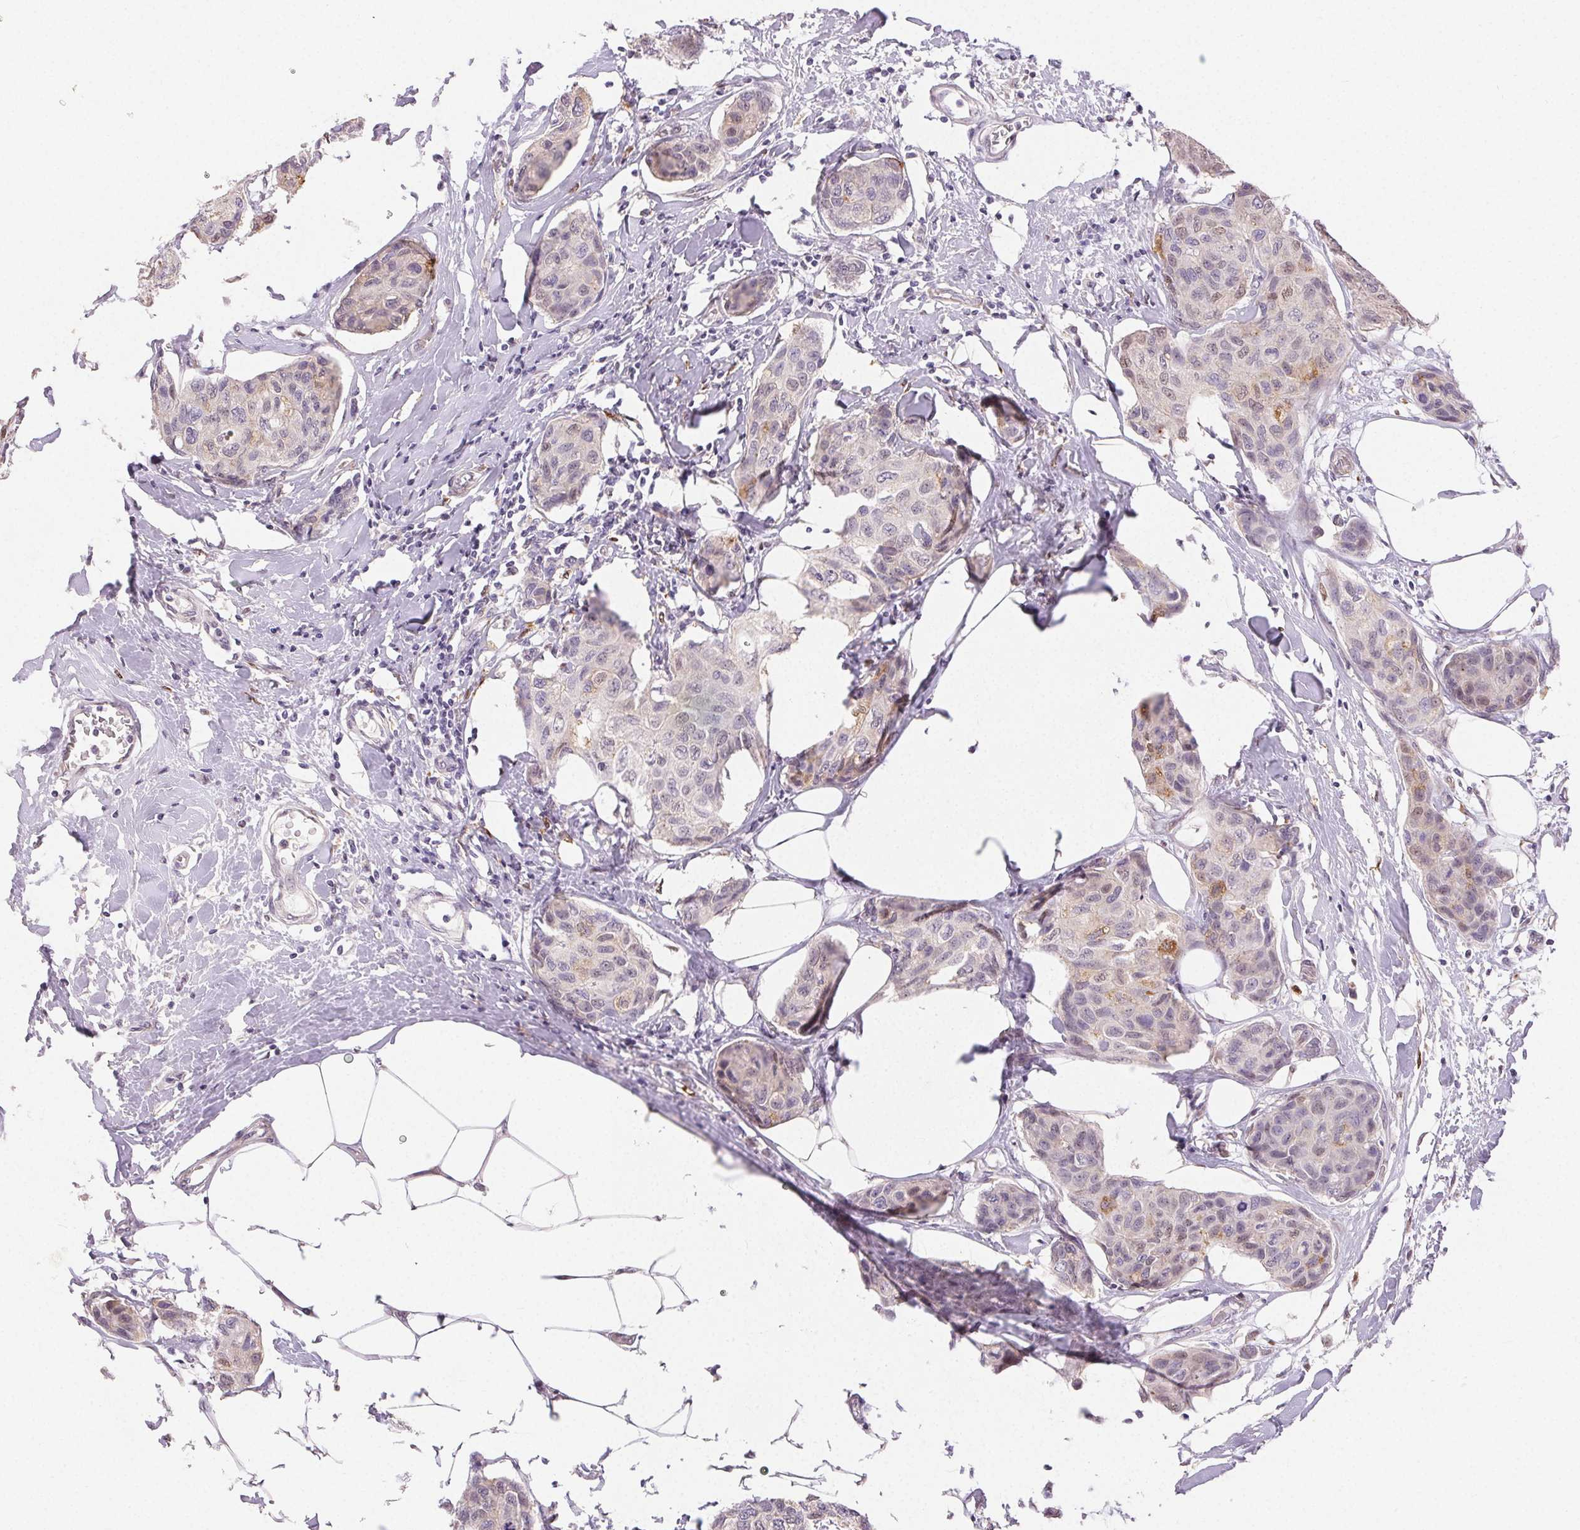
{"staining": {"intensity": "moderate", "quantity": "<25%", "location": "cytoplasmic/membranous"}, "tissue": "breast cancer", "cell_type": "Tumor cells", "image_type": "cancer", "snomed": [{"axis": "morphology", "description": "Duct carcinoma"}, {"axis": "topography", "description": "Breast"}], "caption": "The immunohistochemical stain labels moderate cytoplasmic/membranous staining in tumor cells of intraductal carcinoma (breast) tissue. The protein is shown in brown color, while the nuclei are stained blue.", "gene": "RPGRIP1", "patient": {"sex": "female", "age": 80}}